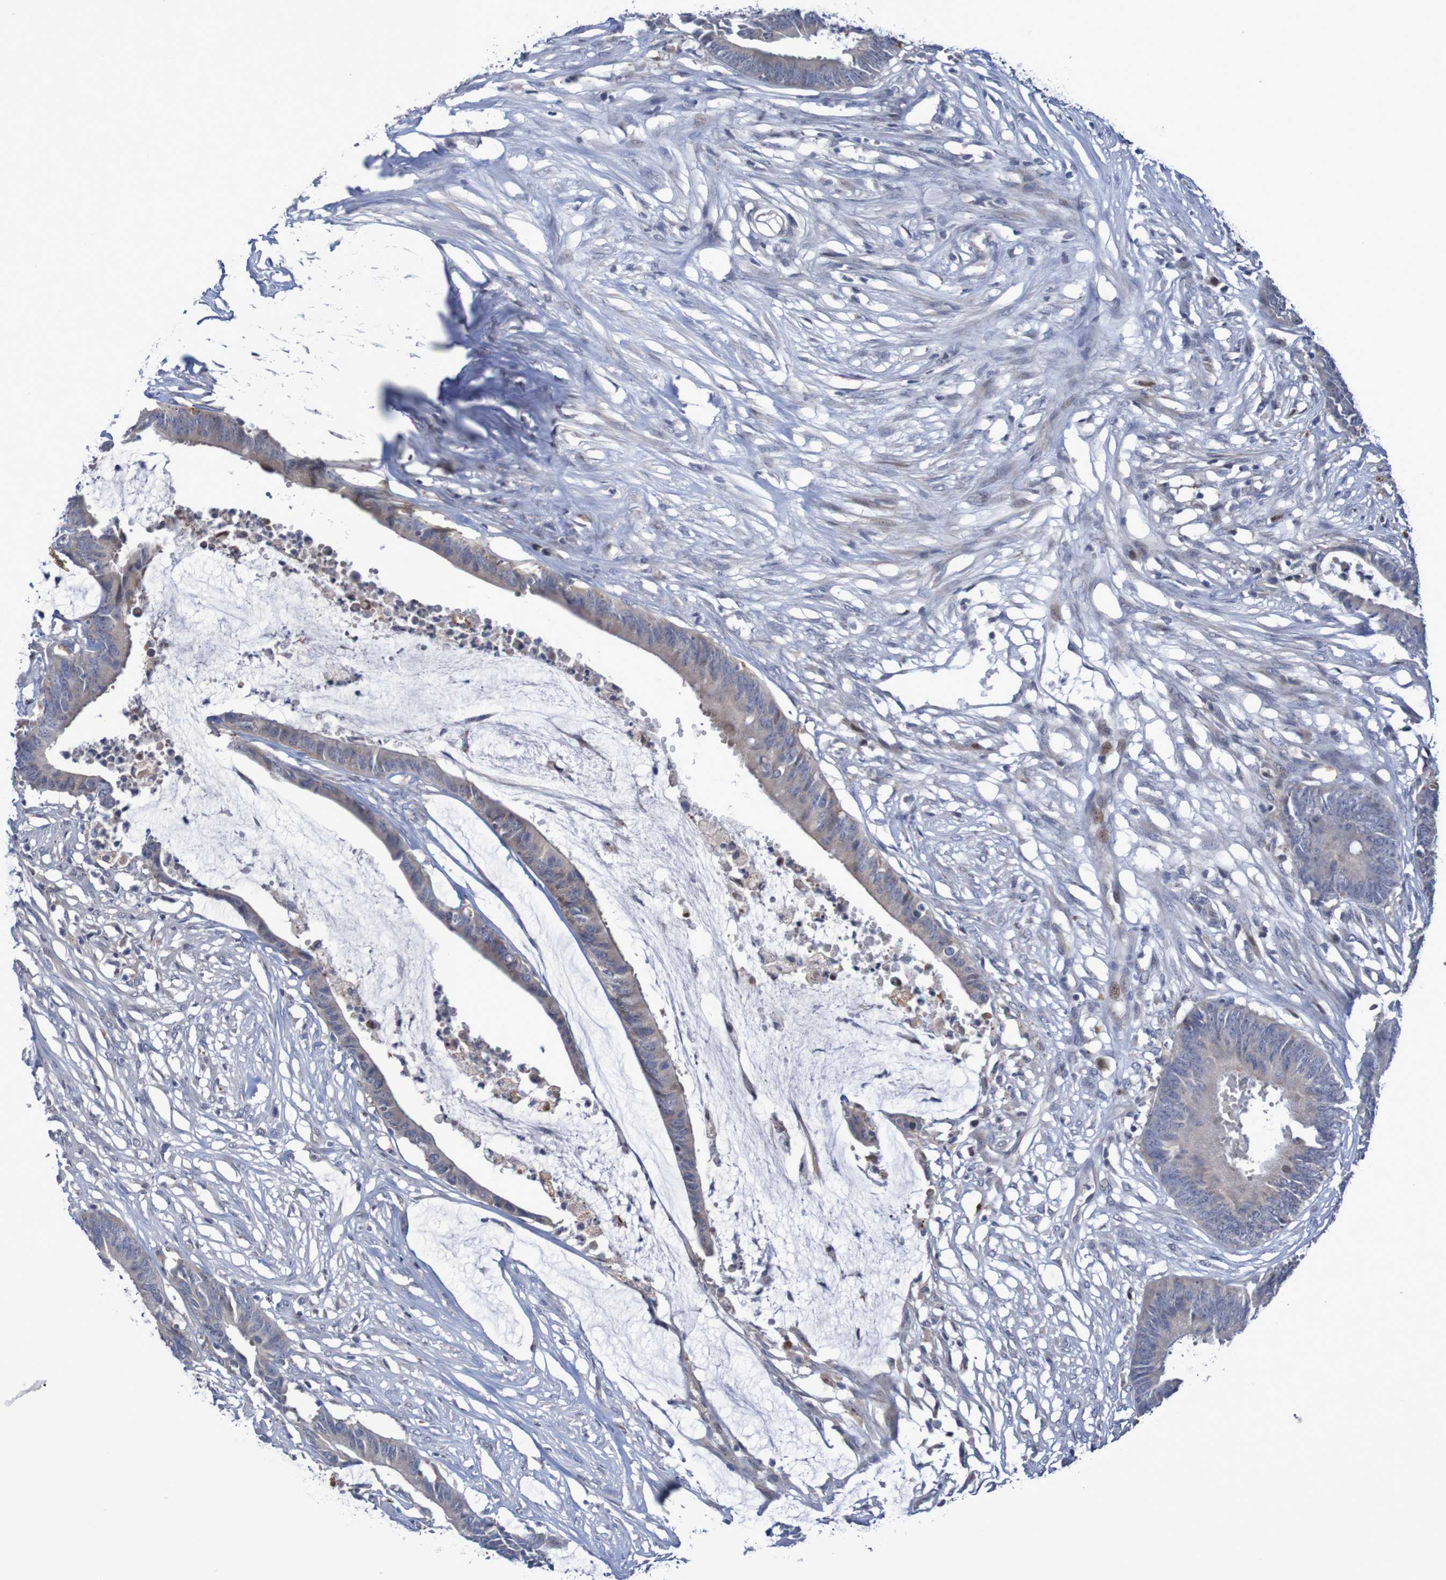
{"staining": {"intensity": "negative", "quantity": "none", "location": "none"}, "tissue": "colorectal cancer", "cell_type": "Tumor cells", "image_type": "cancer", "snomed": [{"axis": "morphology", "description": "Adenocarcinoma, NOS"}, {"axis": "topography", "description": "Rectum"}], "caption": "Immunohistochemistry of adenocarcinoma (colorectal) exhibits no expression in tumor cells.", "gene": "FBP2", "patient": {"sex": "female", "age": 66}}